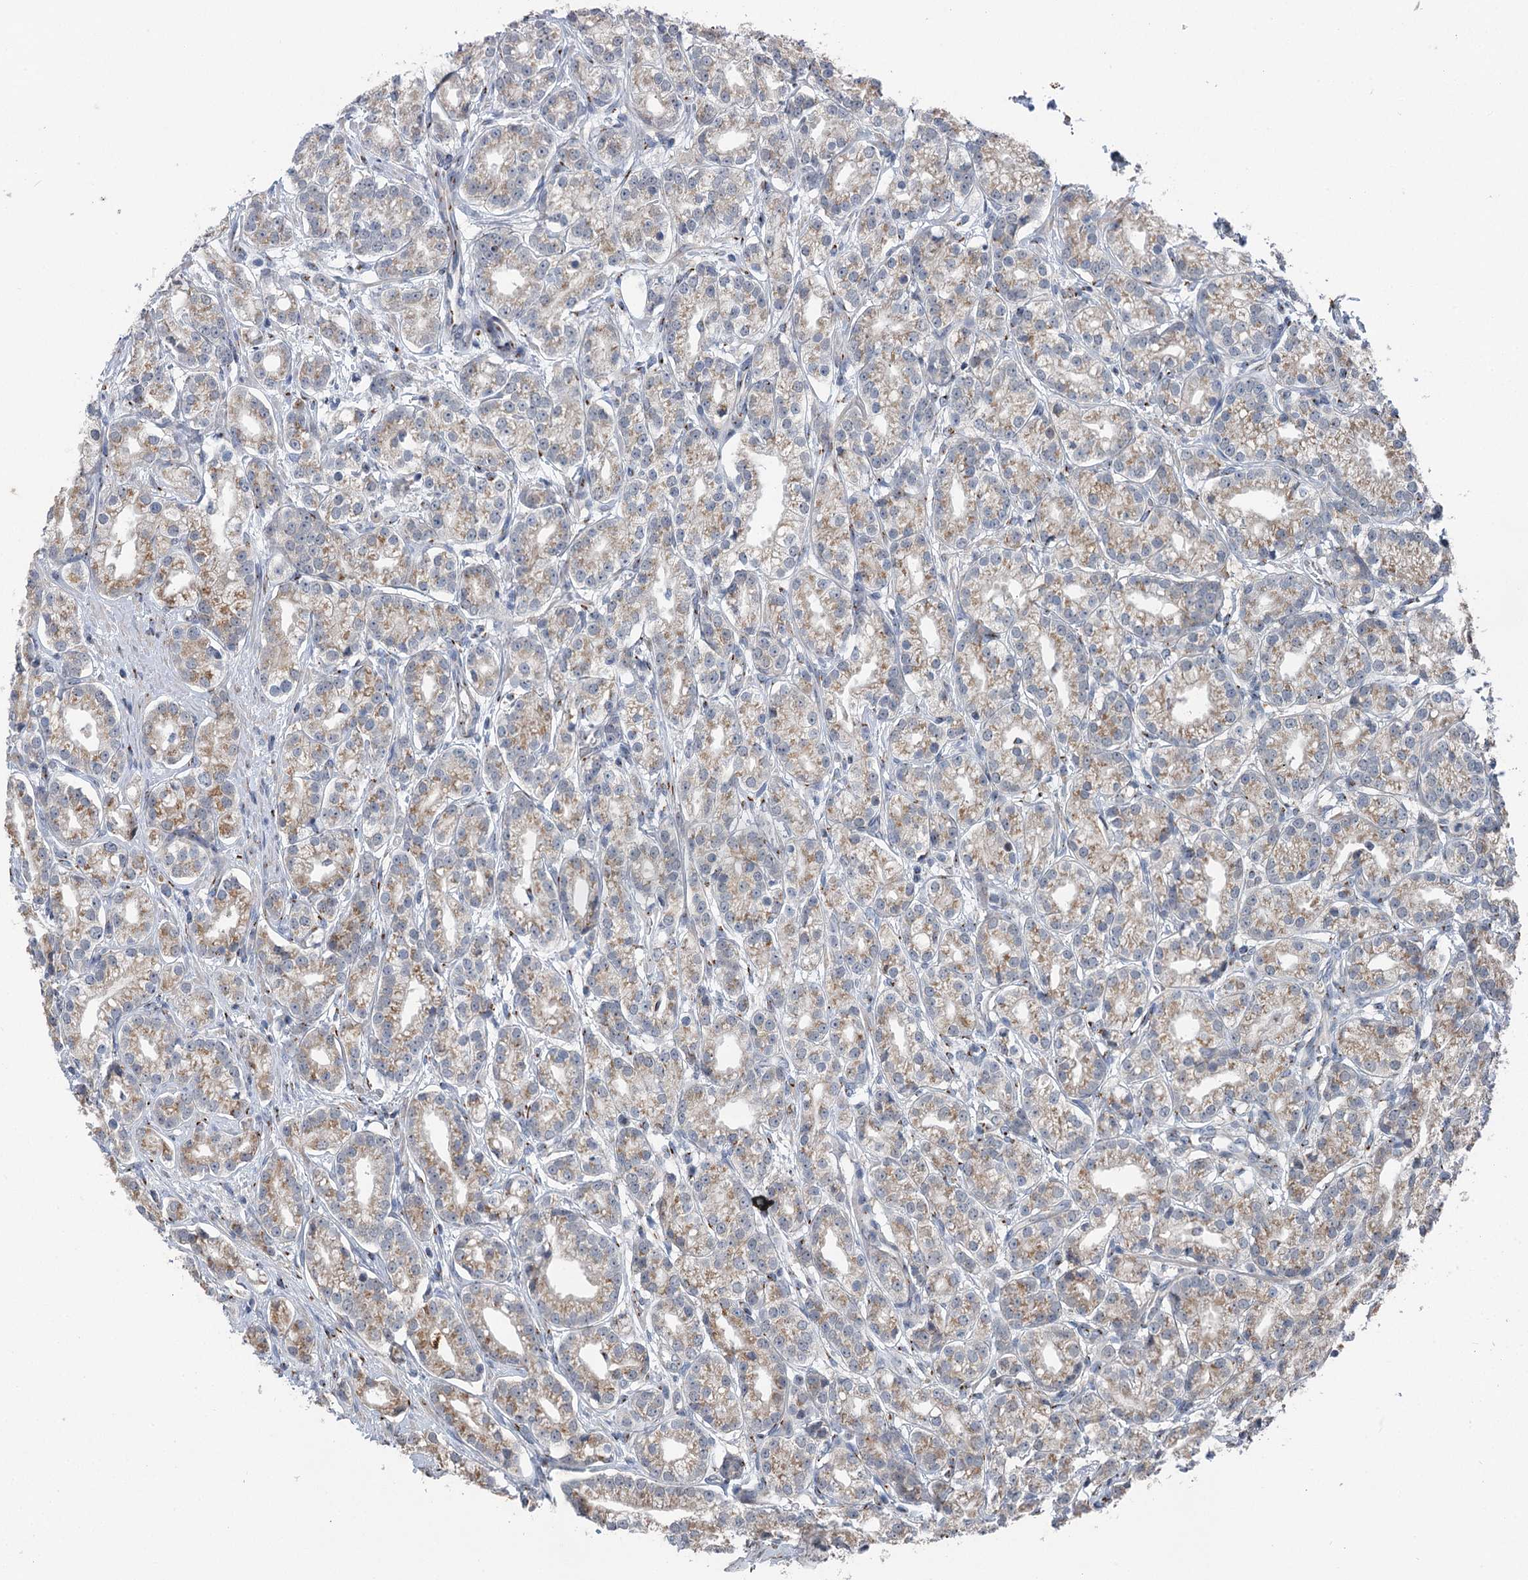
{"staining": {"intensity": "weak", "quantity": ">75%", "location": "cytoplasmic/membranous"}, "tissue": "prostate cancer", "cell_type": "Tumor cells", "image_type": "cancer", "snomed": [{"axis": "morphology", "description": "Adenocarcinoma, High grade"}, {"axis": "topography", "description": "Prostate"}], "caption": "Immunohistochemical staining of high-grade adenocarcinoma (prostate) reveals low levels of weak cytoplasmic/membranous expression in about >75% of tumor cells.", "gene": "ITIH5", "patient": {"sex": "male", "age": 69}}